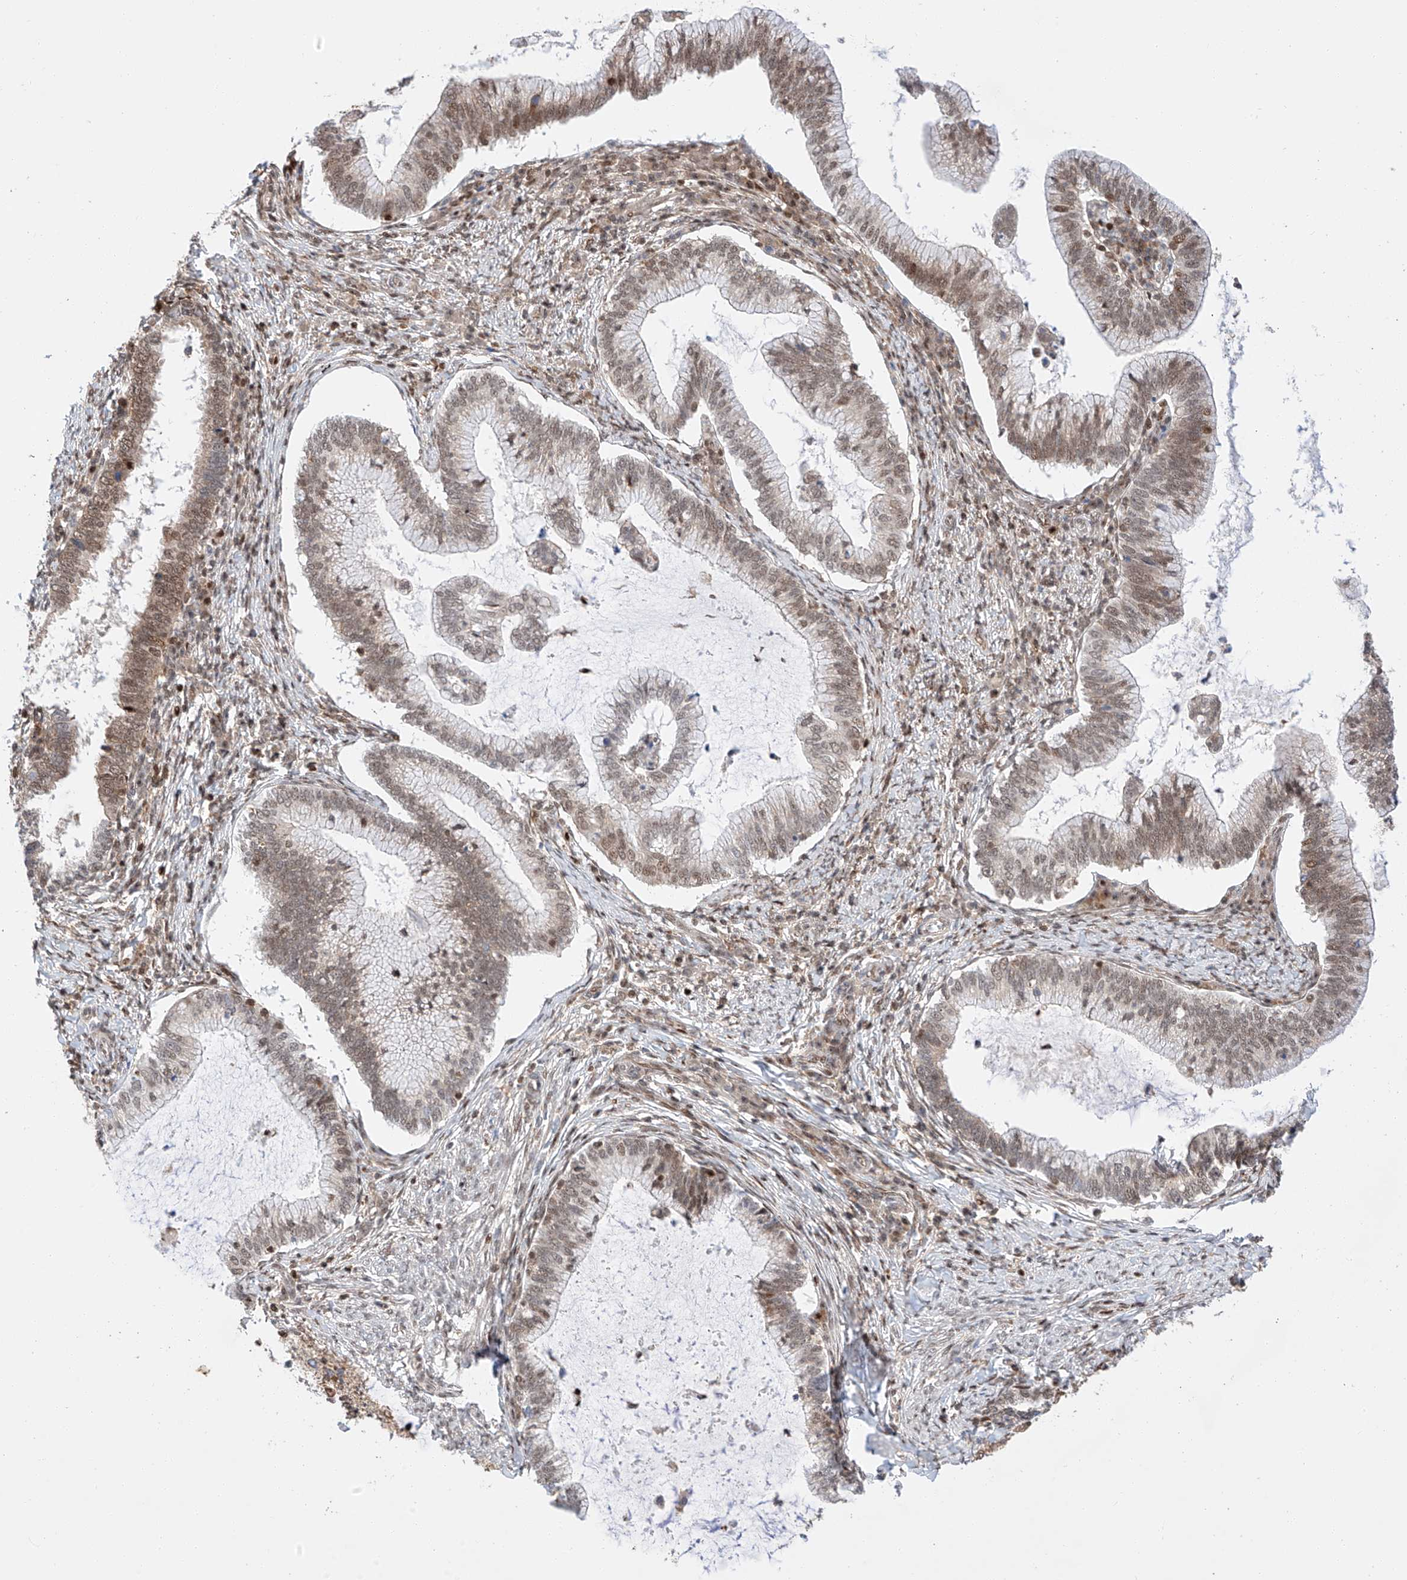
{"staining": {"intensity": "moderate", "quantity": "25%-75%", "location": "nuclear"}, "tissue": "cervical cancer", "cell_type": "Tumor cells", "image_type": "cancer", "snomed": [{"axis": "morphology", "description": "Adenocarcinoma, NOS"}, {"axis": "topography", "description": "Cervix"}], "caption": "Moderate nuclear protein expression is present in about 25%-75% of tumor cells in cervical cancer. The staining was performed using DAB to visualize the protein expression in brown, while the nuclei were stained in blue with hematoxylin (Magnification: 20x).", "gene": "HDAC9", "patient": {"sex": "female", "age": 36}}